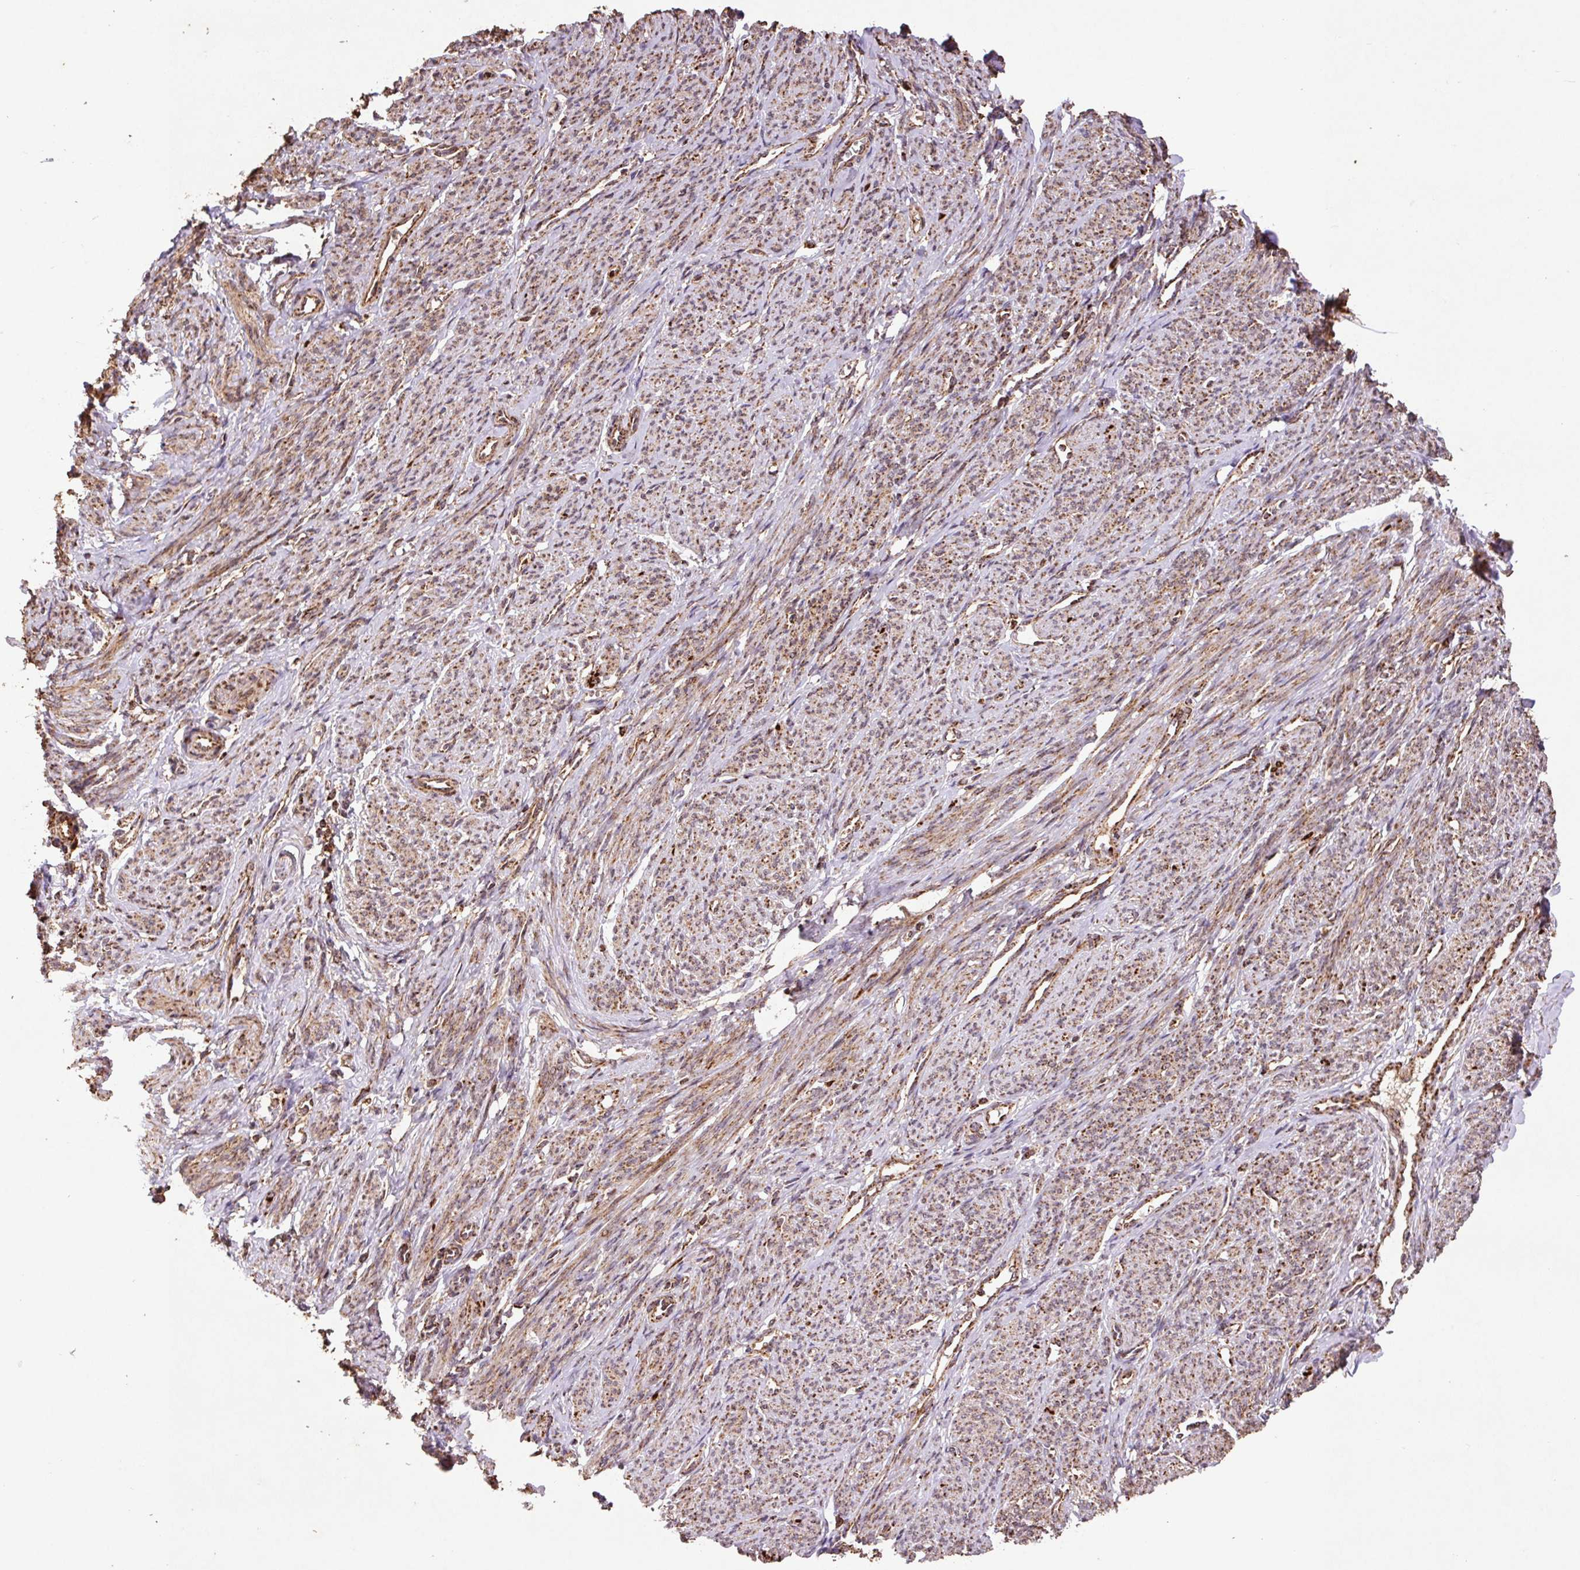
{"staining": {"intensity": "moderate", "quantity": ">75%", "location": "cytoplasmic/membranous"}, "tissue": "smooth muscle", "cell_type": "Smooth muscle cells", "image_type": "normal", "snomed": [{"axis": "morphology", "description": "Normal tissue, NOS"}, {"axis": "topography", "description": "Smooth muscle"}], "caption": "The immunohistochemical stain shows moderate cytoplasmic/membranous staining in smooth muscle cells of unremarkable smooth muscle. The protein of interest is shown in brown color, while the nuclei are stained blue.", "gene": "ATP5F1A", "patient": {"sex": "female", "age": 65}}